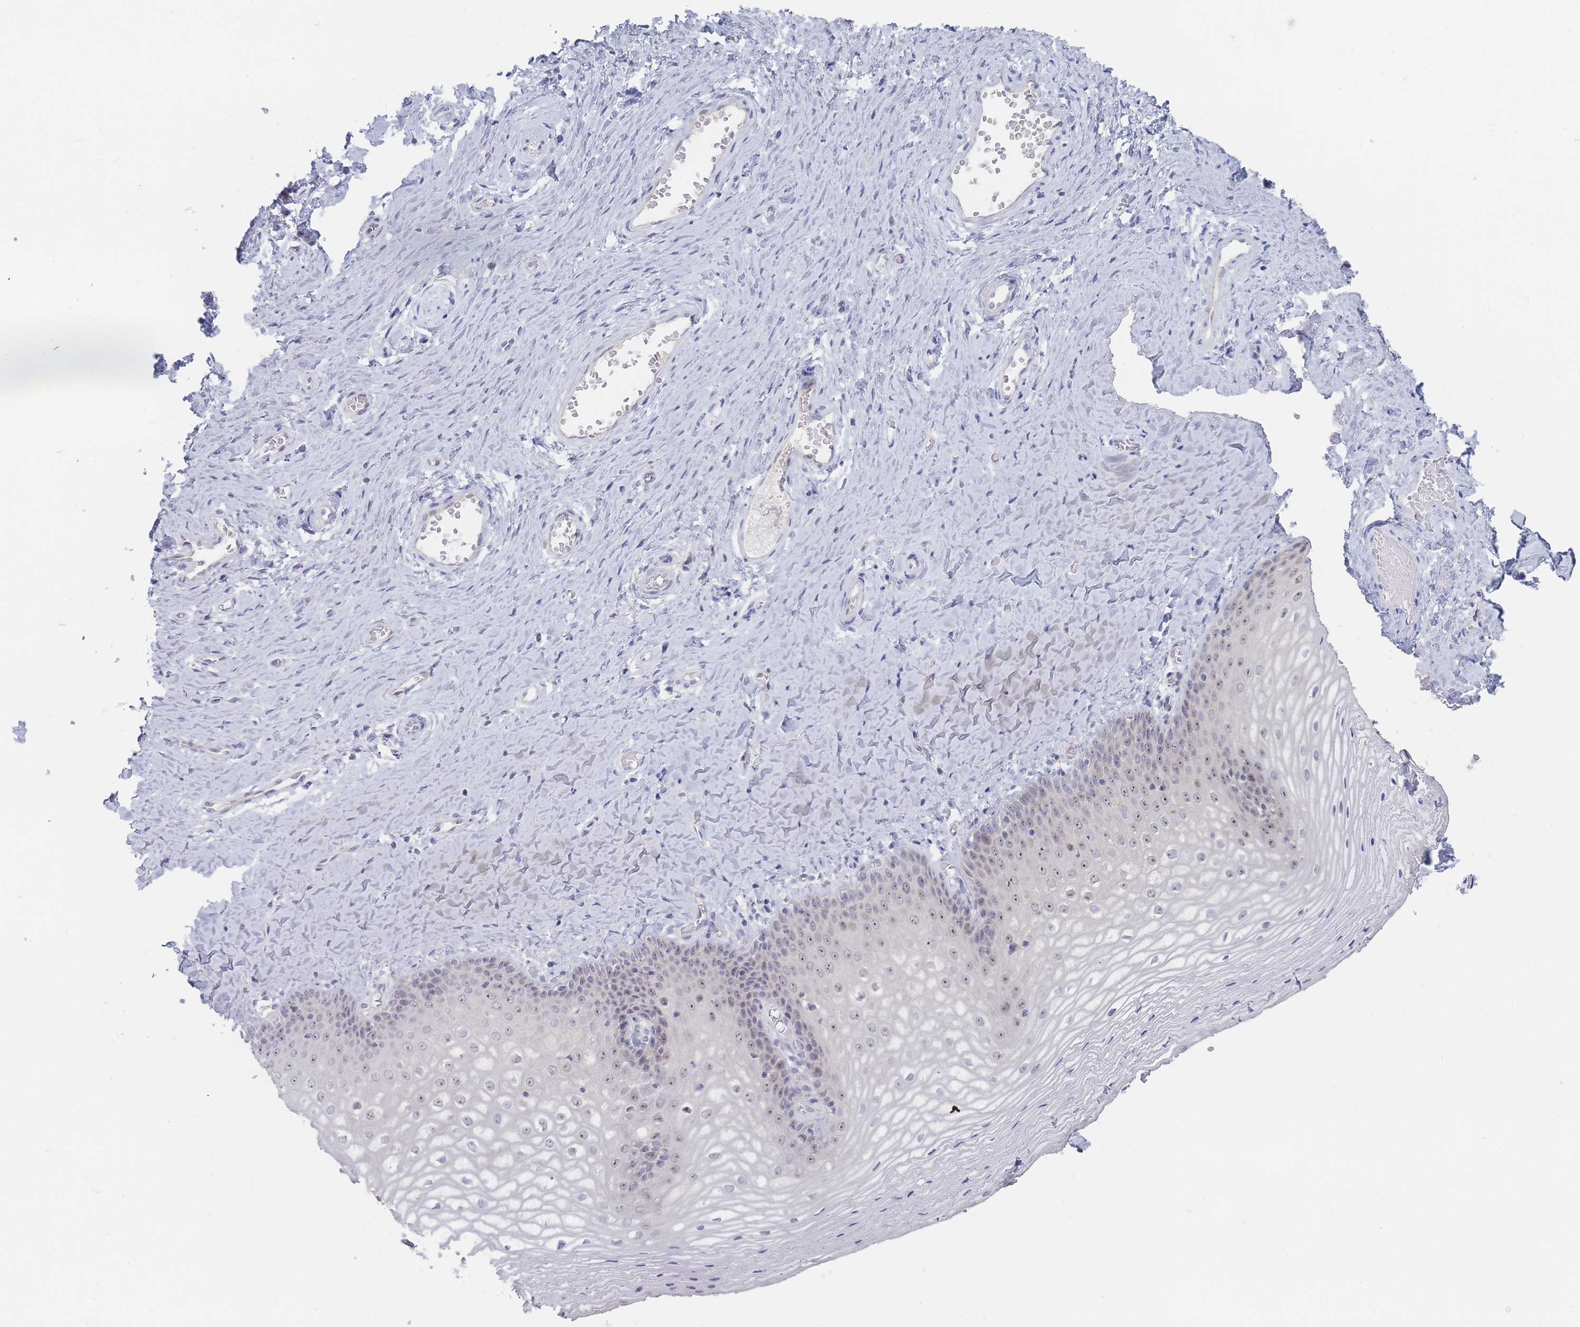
{"staining": {"intensity": "moderate", "quantity": "25%-75%", "location": "nuclear"}, "tissue": "vagina", "cell_type": "Squamous epithelial cells", "image_type": "normal", "snomed": [{"axis": "morphology", "description": "Normal tissue, NOS"}, {"axis": "topography", "description": "Vagina"}], "caption": "An immunohistochemistry (IHC) micrograph of unremarkable tissue is shown. Protein staining in brown highlights moderate nuclear positivity in vagina within squamous epithelial cells.", "gene": "RNF8", "patient": {"sex": "female", "age": 65}}